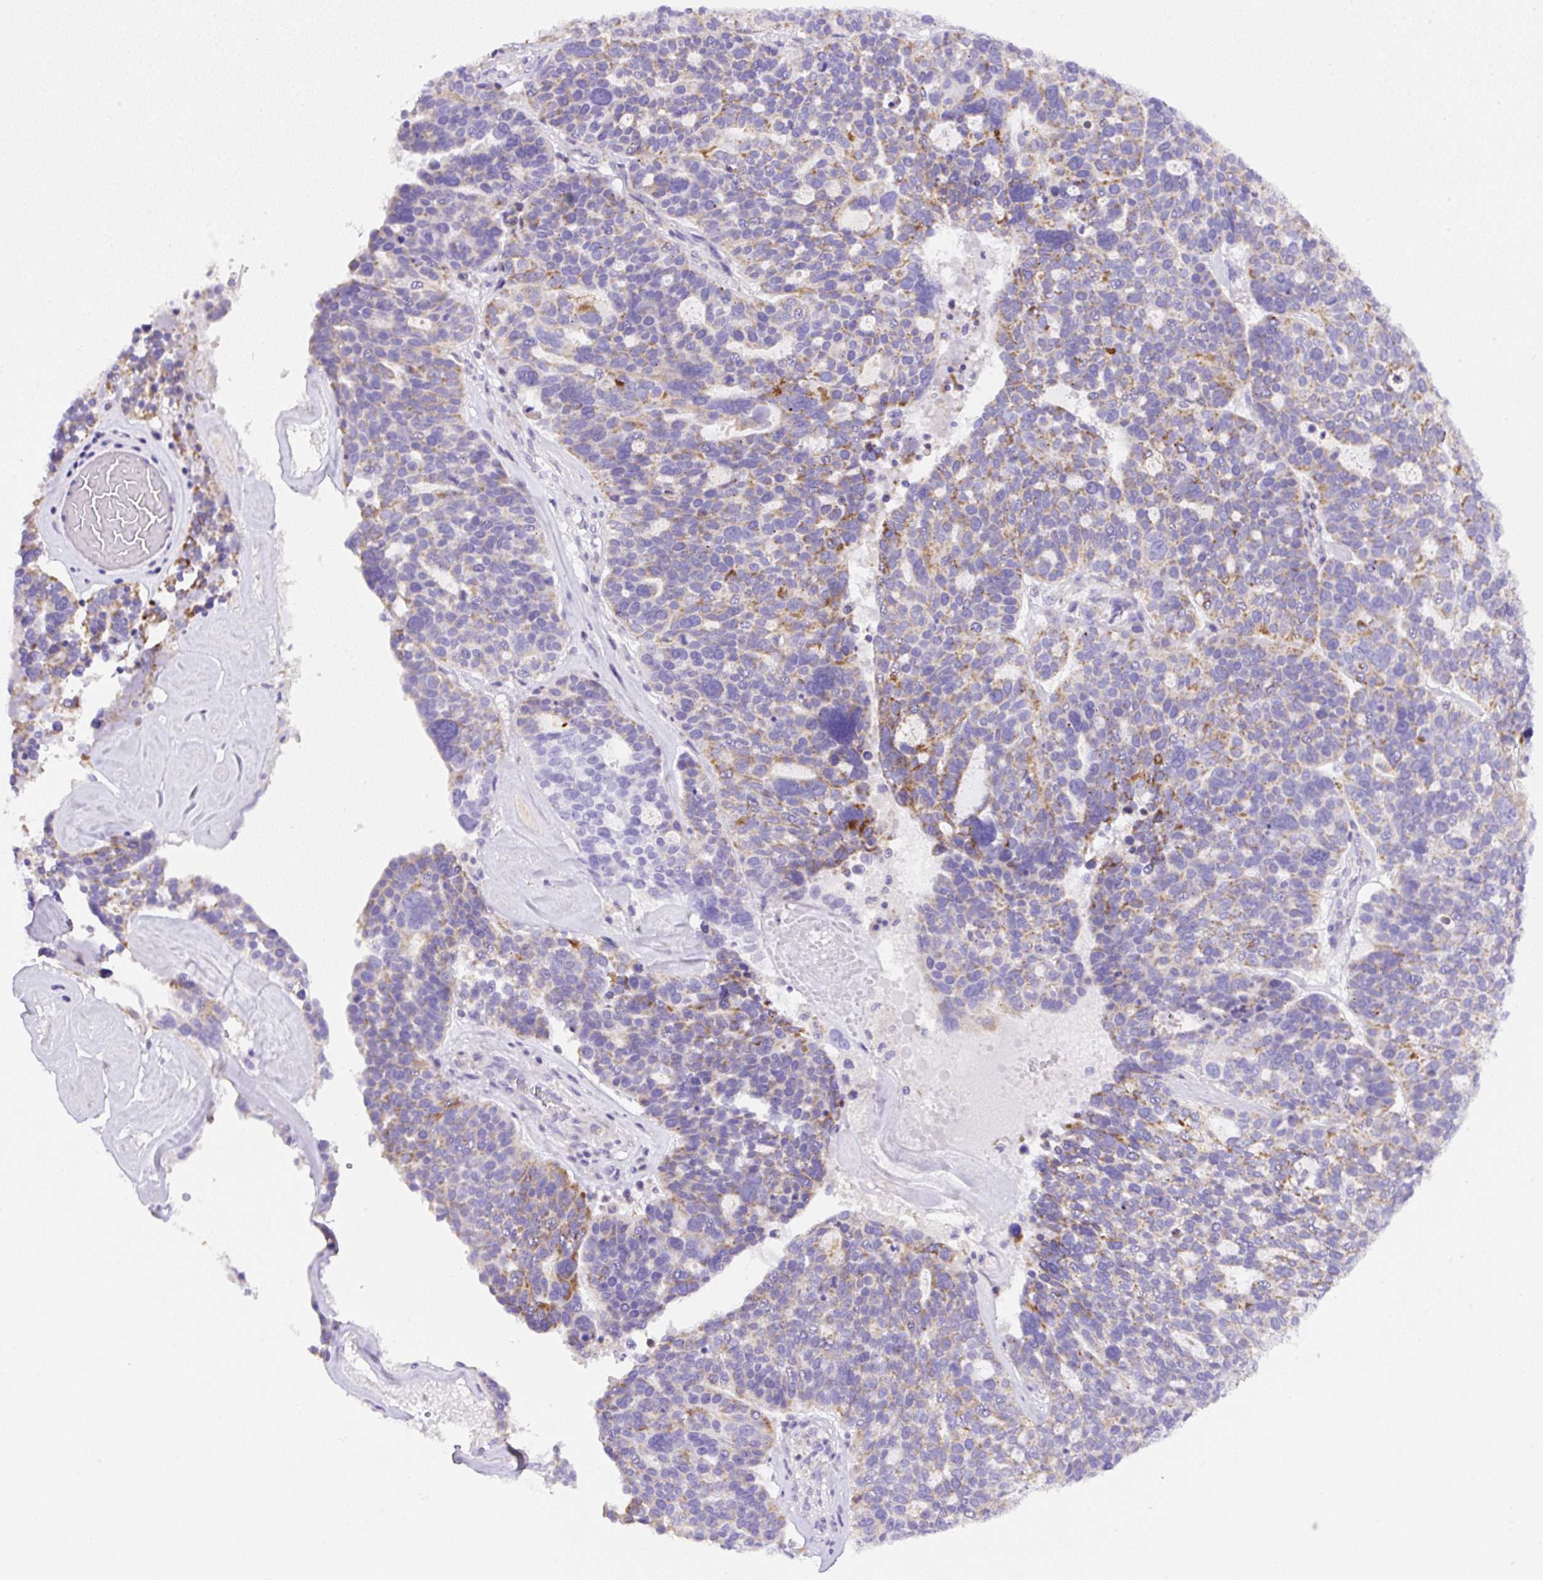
{"staining": {"intensity": "moderate", "quantity": "<25%", "location": "cytoplasmic/membranous"}, "tissue": "ovarian cancer", "cell_type": "Tumor cells", "image_type": "cancer", "snomed": [{"axis": "morphology", "description": "Cystadenocarcinoma, serous, NOS"}, {"axis": "topography", "description": "Ovary"}], "caption": "This photomicrograph demonstrates immunohistochemistry staining of ovarian cancer (serous cystadenocarcinoma), with low moderate cytoplasmic/membranous expression in approximately <25% of tumor cells.", "gene": "NF1", "patient": {"sex": "female", "age": 59}}